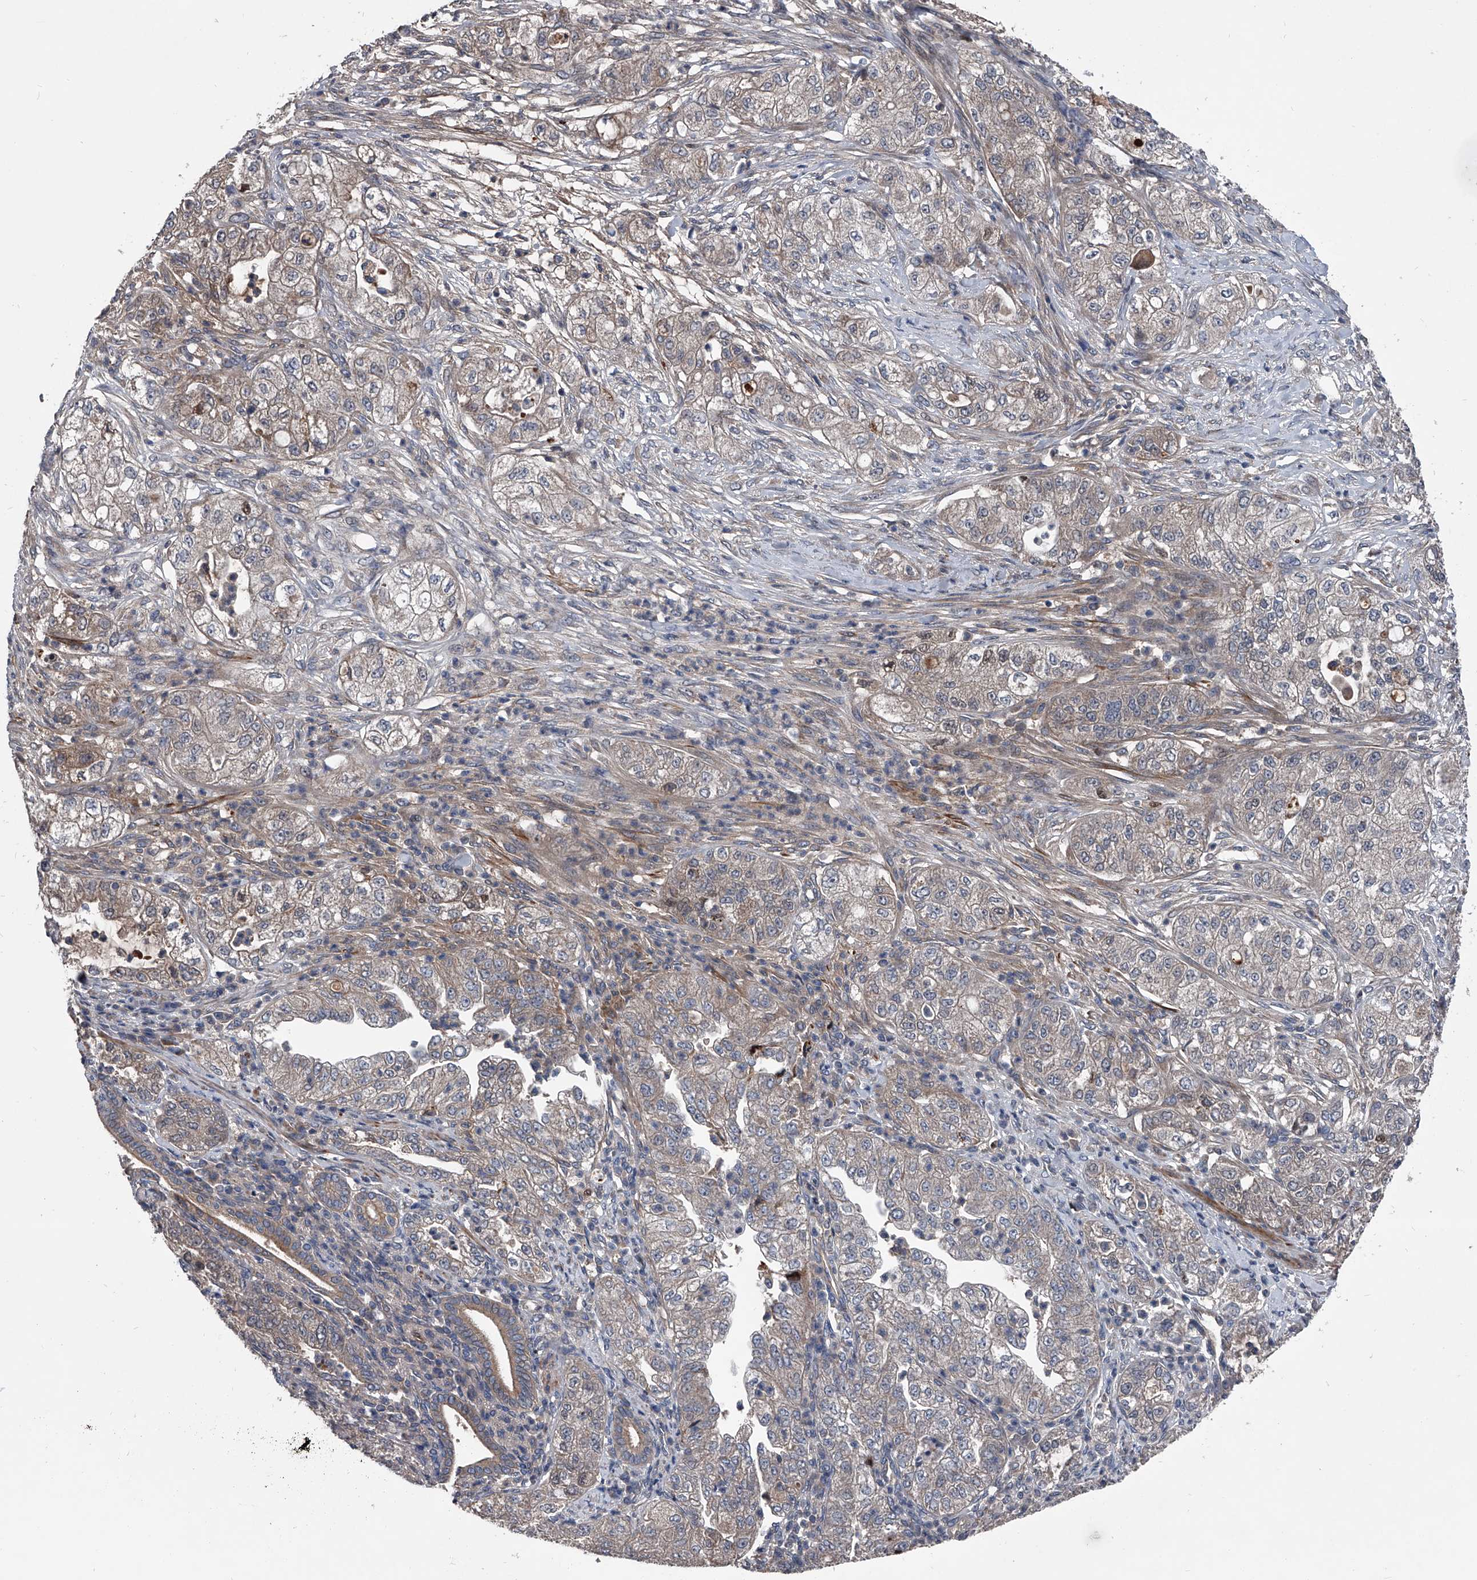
{"staining": {"intensity": "weak", "quantity": "25%-75%", "location": "cytoplasmic/membranous"}, "tissue": "pancreatic cancer", "cell_type": "Tumor cells", "image_type": "cancer", "snomed": [{"axis": "morphology", "description": "Adenocarcinoma, NOS"}, {"axis": "topography", "description": "Pancreas"}], "caption": "IHC of human adenocarcinoma (pancreatic) exhibits low levels of weak cytoplasmic/membranous expression in approximately 25%-75% of tumor cells.", "gene": "KIF13A", "patient": {"sex": "female", "age": 78}}